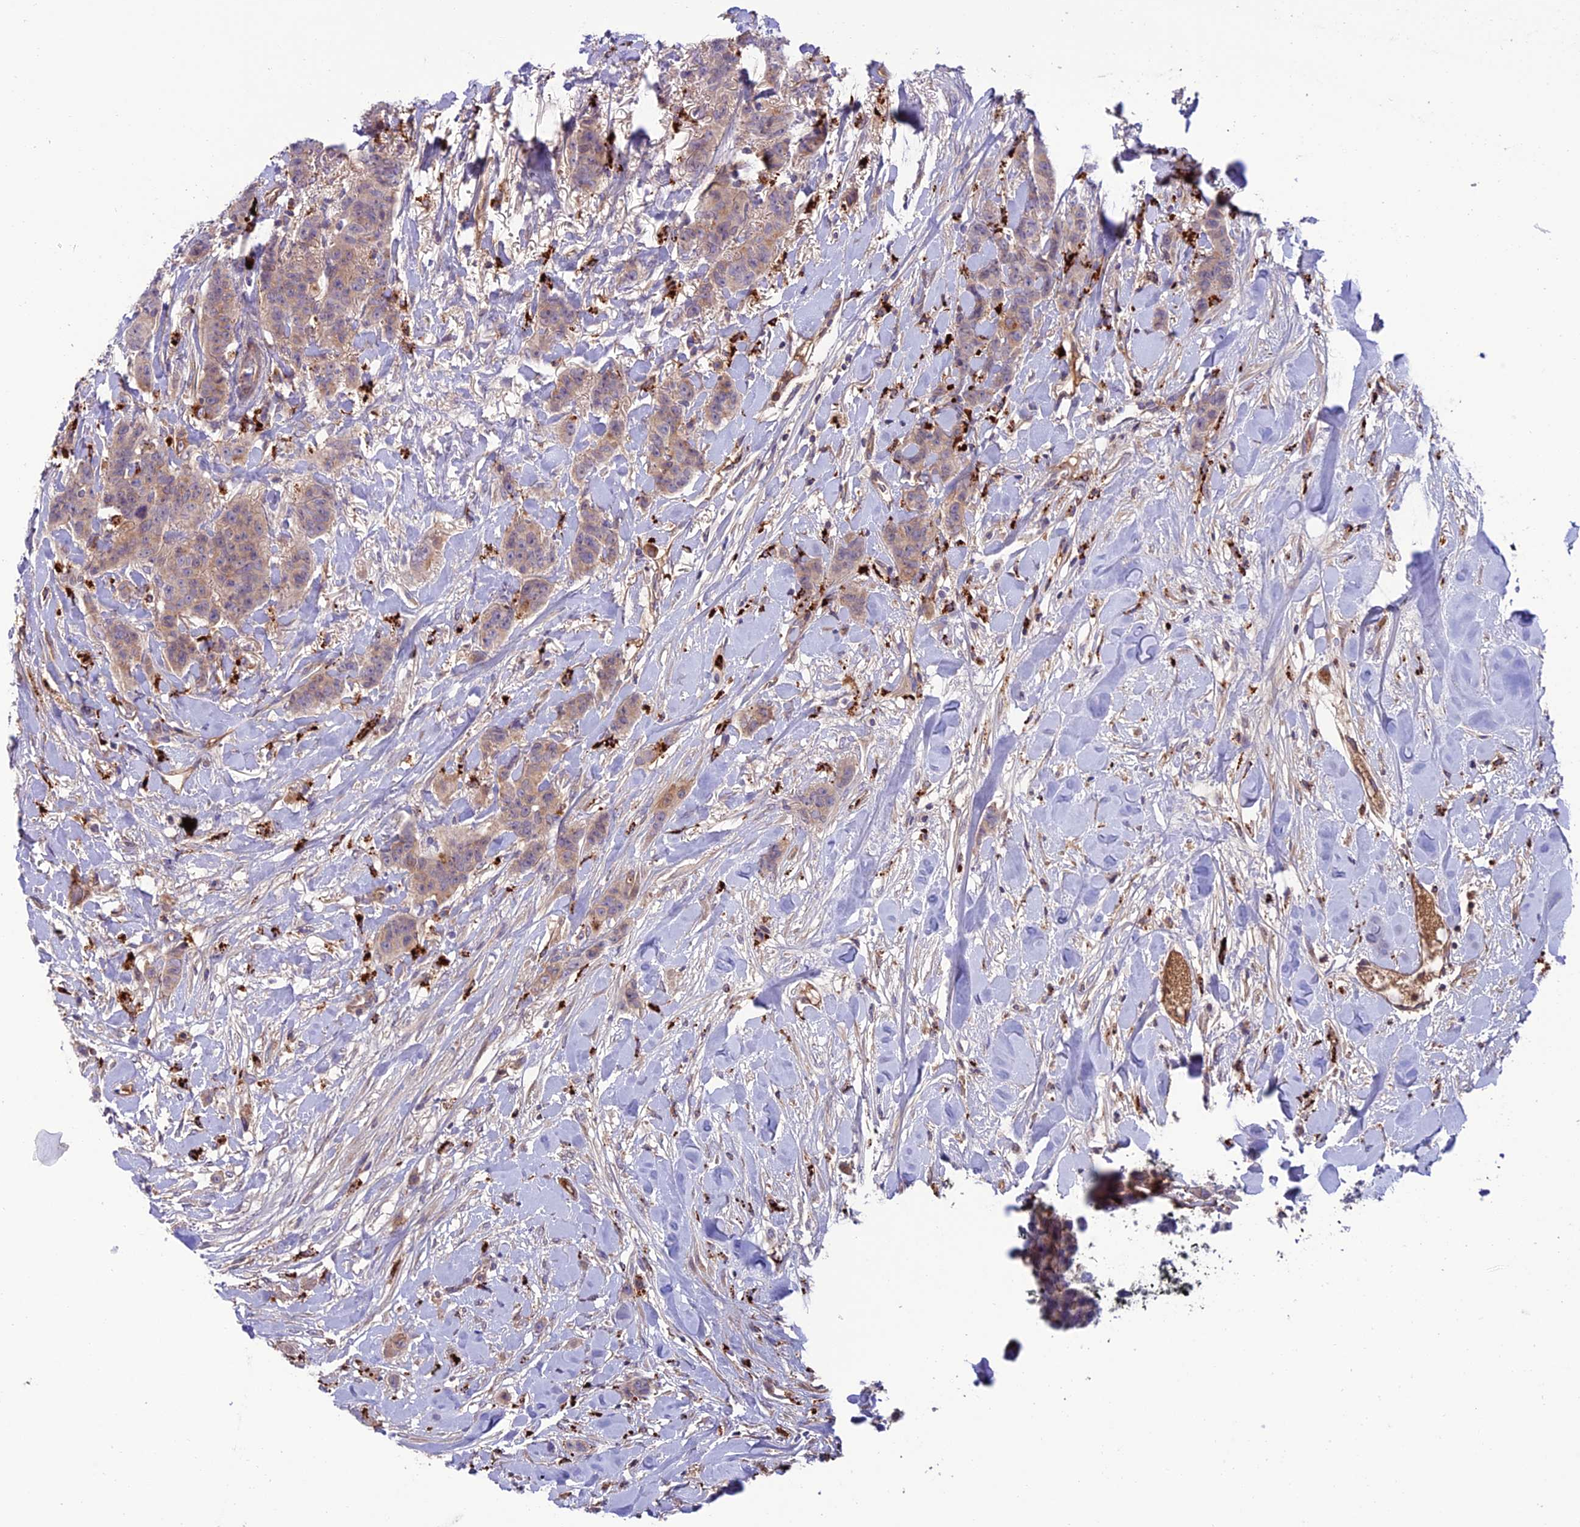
{"staining": {"intensity": "weak", "quantity": "<25%", "location": "cytoplasmic/membranous"}, "tissue": "breast cancer", "cell_type": "Tumor cells", "image_type": "cancer", "snomed": [{"axis": "morphology", "description": "Duct carcinoma"}, {"axis": "topography", "description": "Breast"}], "caption": "Breast cancer was stained to show a protein in brown. There is no significant staining in tumor cells.", "gene": "ARHGEF18", "patient": {"sex": "female", "age": 40}}